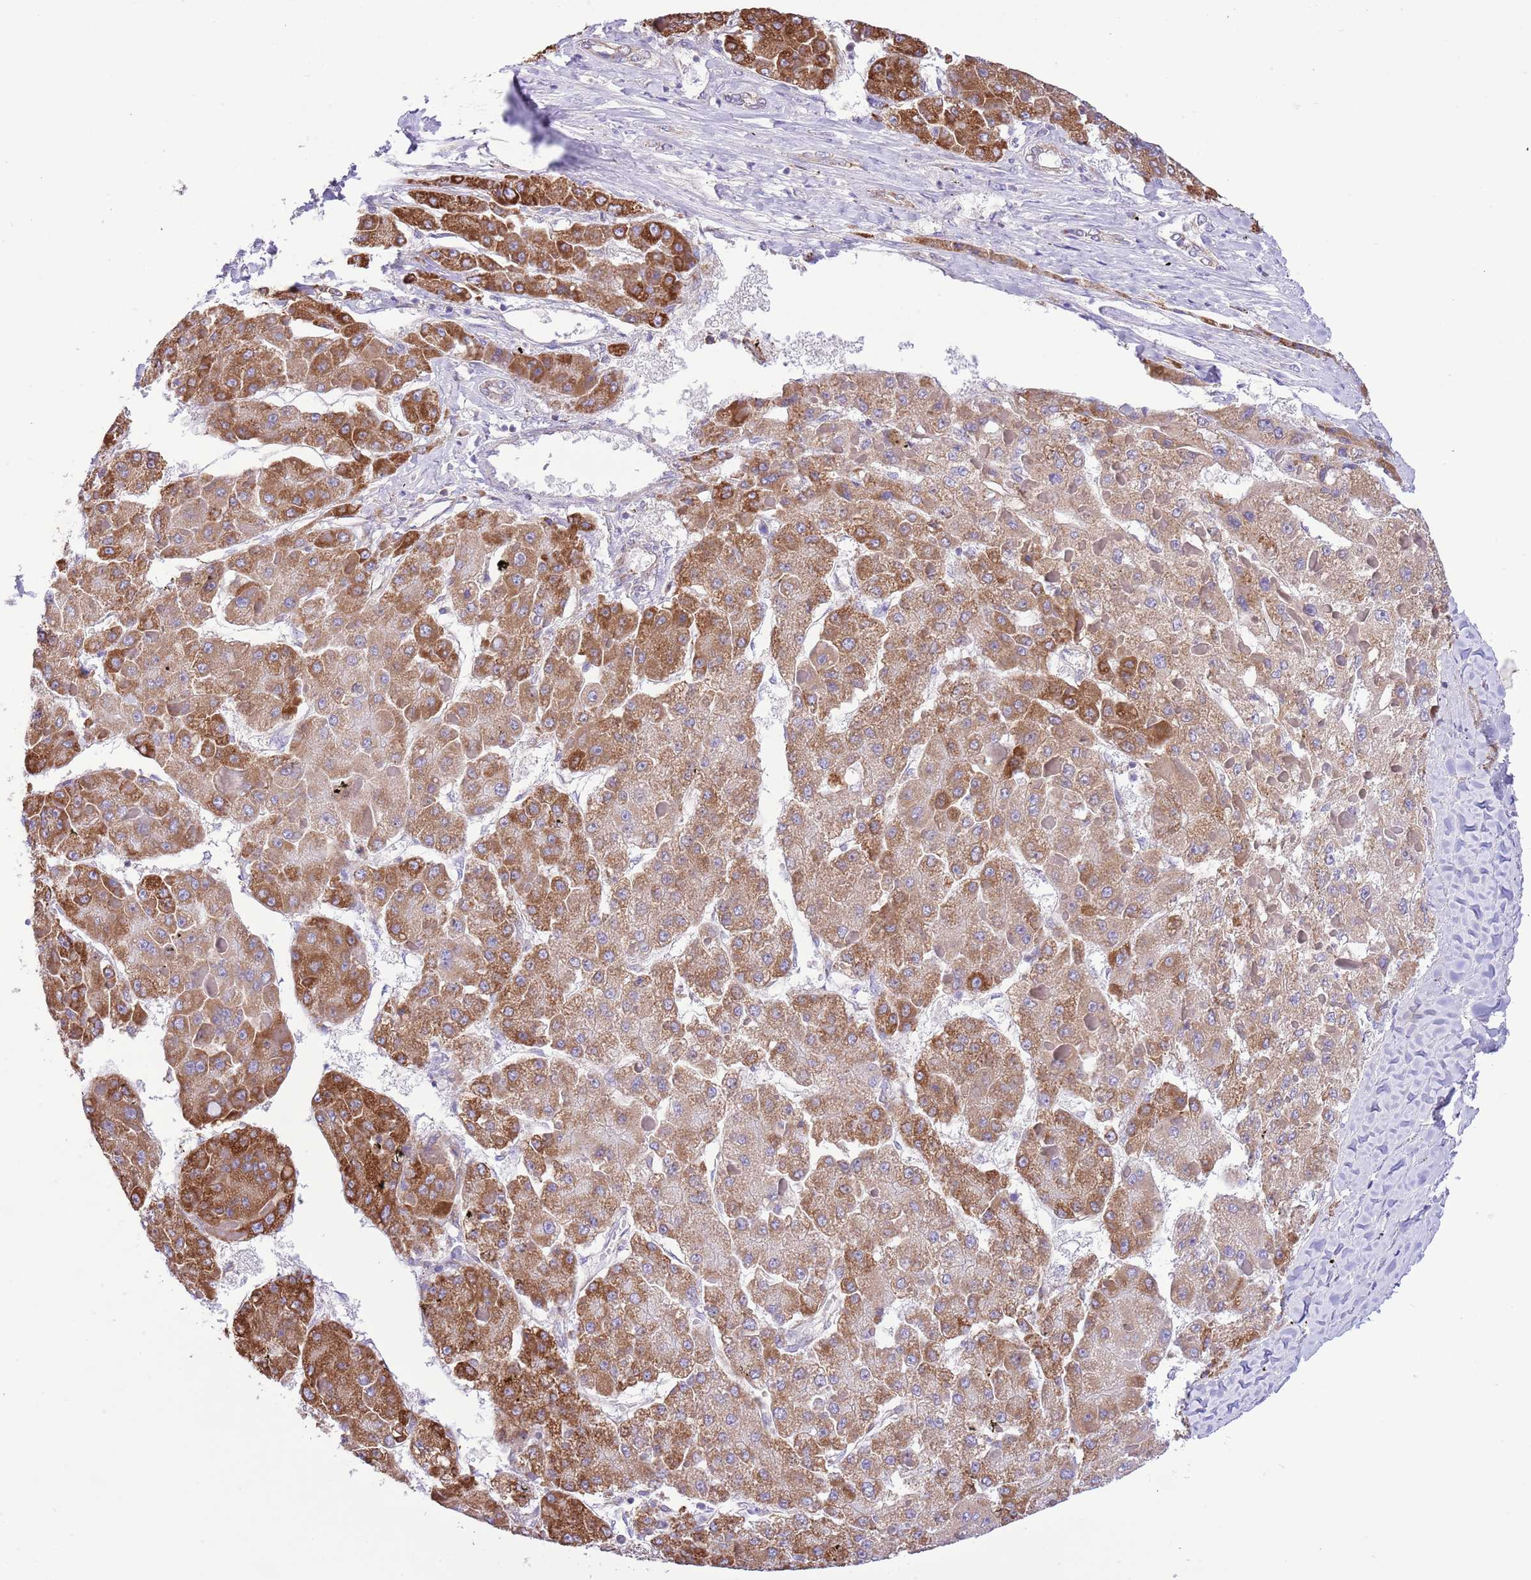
{"staining": {"intensity": "strong", "quantity": ">75%", "location": "cytoplasmic/membranous"}, "tissue": "liver cancer", "cell_type": "Tumor cells", "image_type": "cancer", "snomed": [{"axis": "morphology", "description": "Carcinoma, Hepatocellular, NOS"}, {"axis": "topography", "description": "Liver"}], "caption": "Human liver cancer (hepatocellular carcinoma) stained for a protein (brown) demonstrates strong cytoplasmic/membranous positive expression in approximately >75% of tumor cells.", "gene": "SS18L2", "patient": {"sex": "female", "age": 73}}